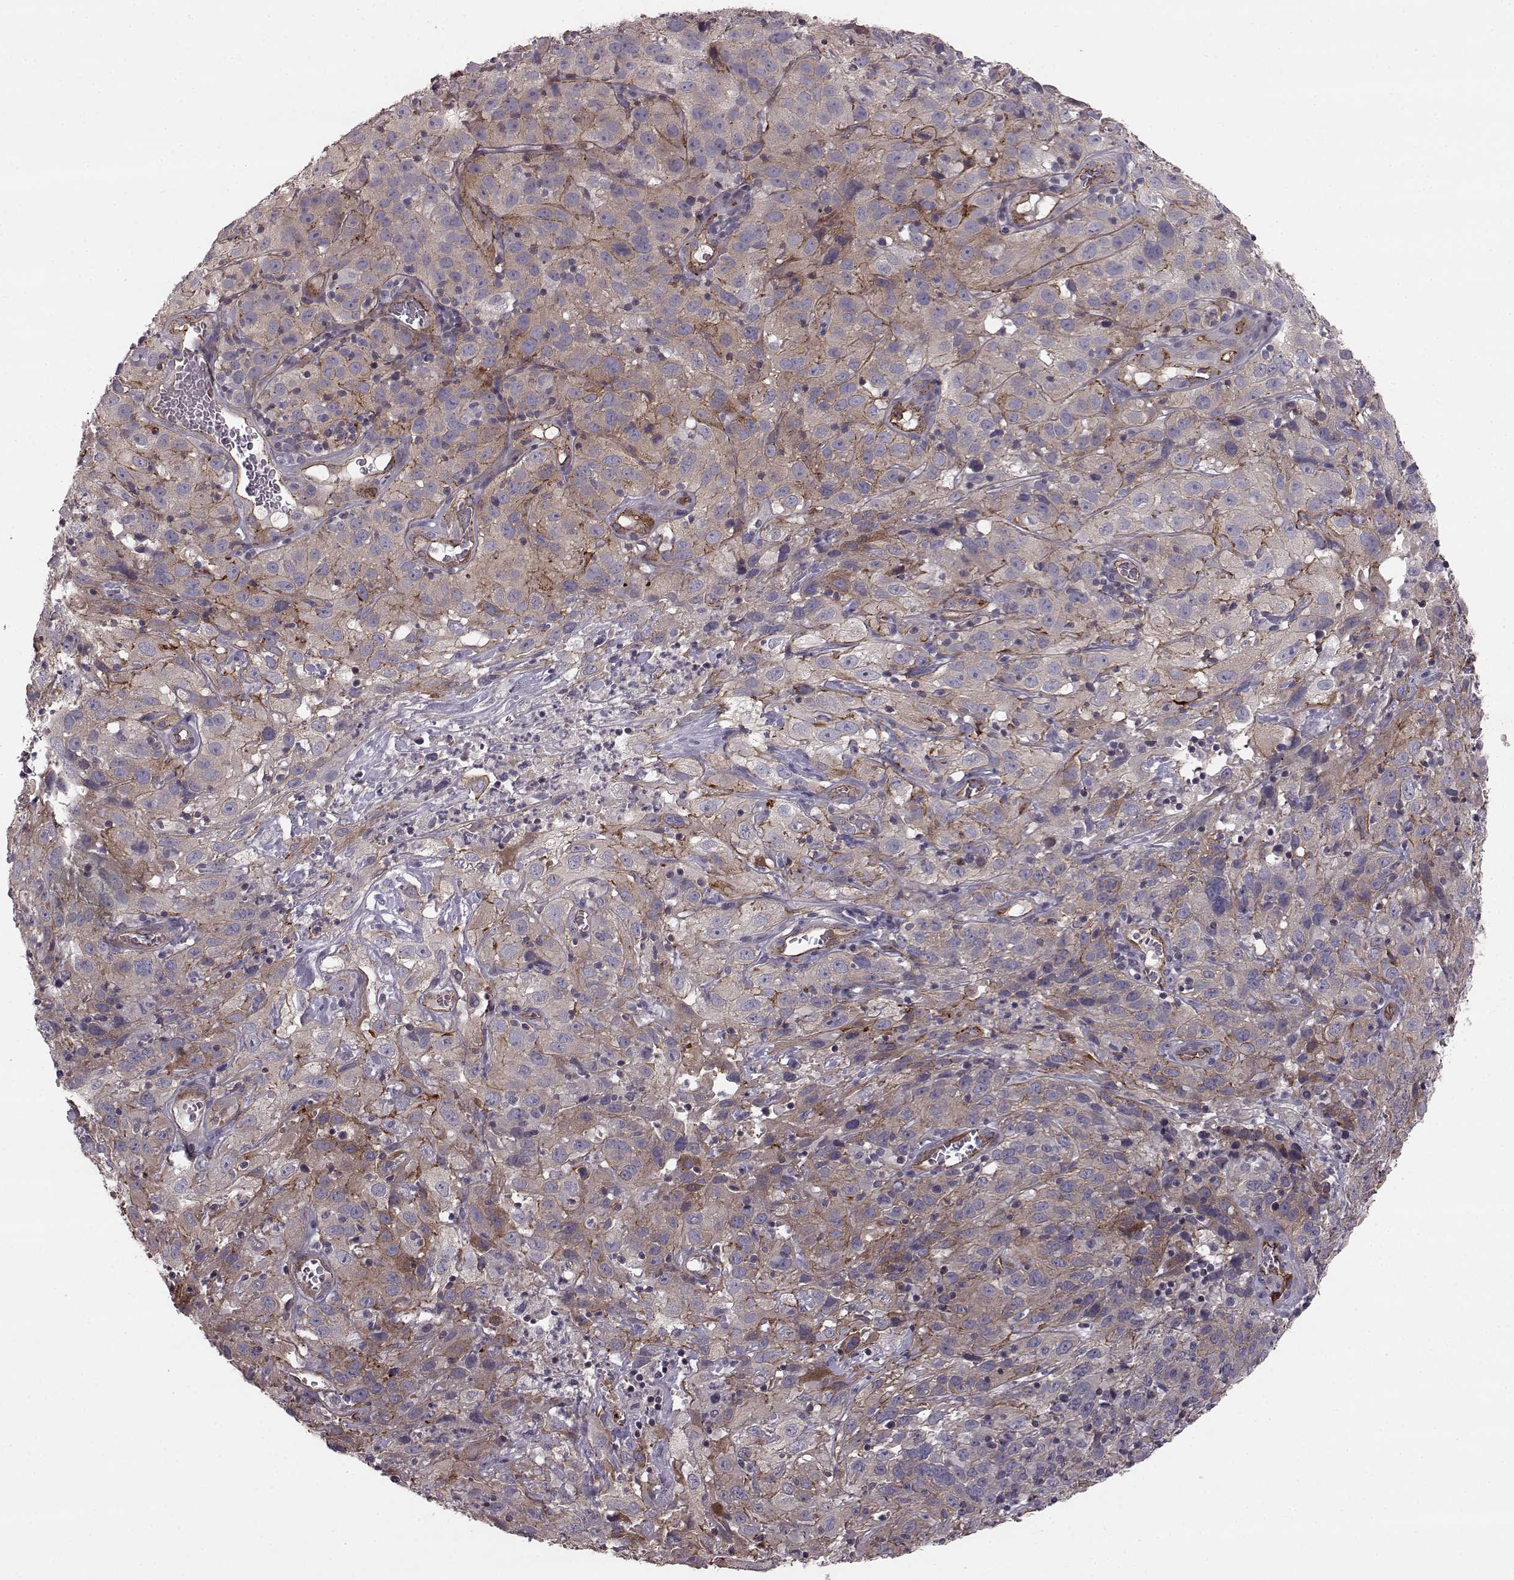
{"staining": {"intensity": "weak", "quantity": "<25%", "location": "cytoplasmic/membranous"}, "tissue": "cervical cancer", "cell_type": "Tumor cells", "image_type": "cancer", "snomed": [{"axis": "morphology", "description": "Squamous cell carcinoma, NOS"}, {"axis": "topography", "description": "Cervix"}], "caption": "Cervical squamous cell carcinoma stained for a protein using IHC displays no staining tumor cells.", "gene": "SLC22A18", "patient": {"sex": "female", "age": 32}}